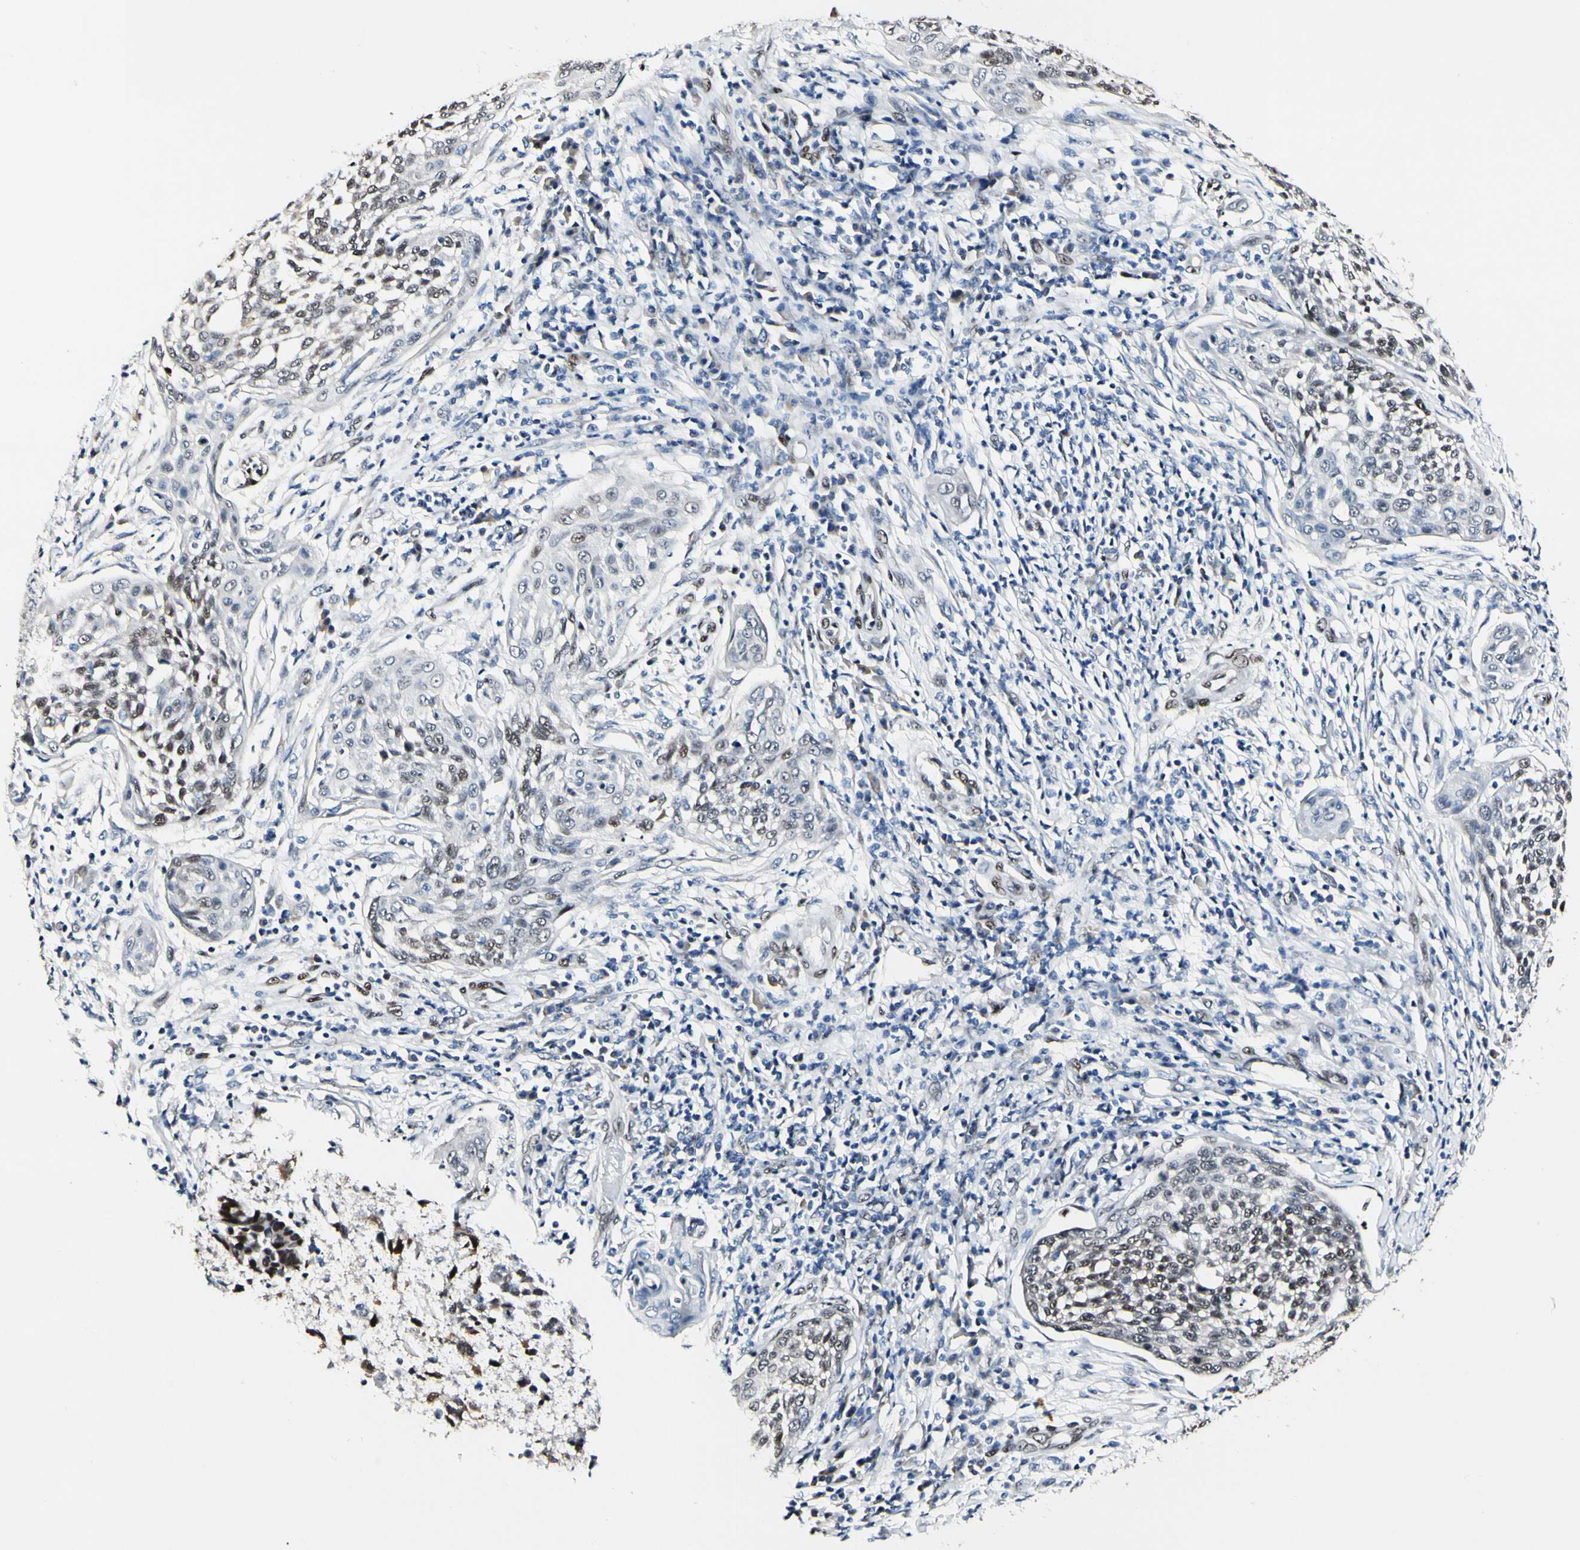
{"staining": {"intensity": "moderate", "quantity": ">75%", "location": "nuclear"}, "tissue": "cervical cancer", "cell_type": "Tumor cells", "image_type": "cancer", "snomed": [{"axis": "morphology", "description": "Squamous cell carcinoma, NOS"}, {"axis": "topography", "description": "Cervix"}], "caption": "Cervical cancer stained with a protein marker demonstrates moderate staining in tumor cells.", "gene": "NFIA", "patient": {"sex": "female", "age": 34}}